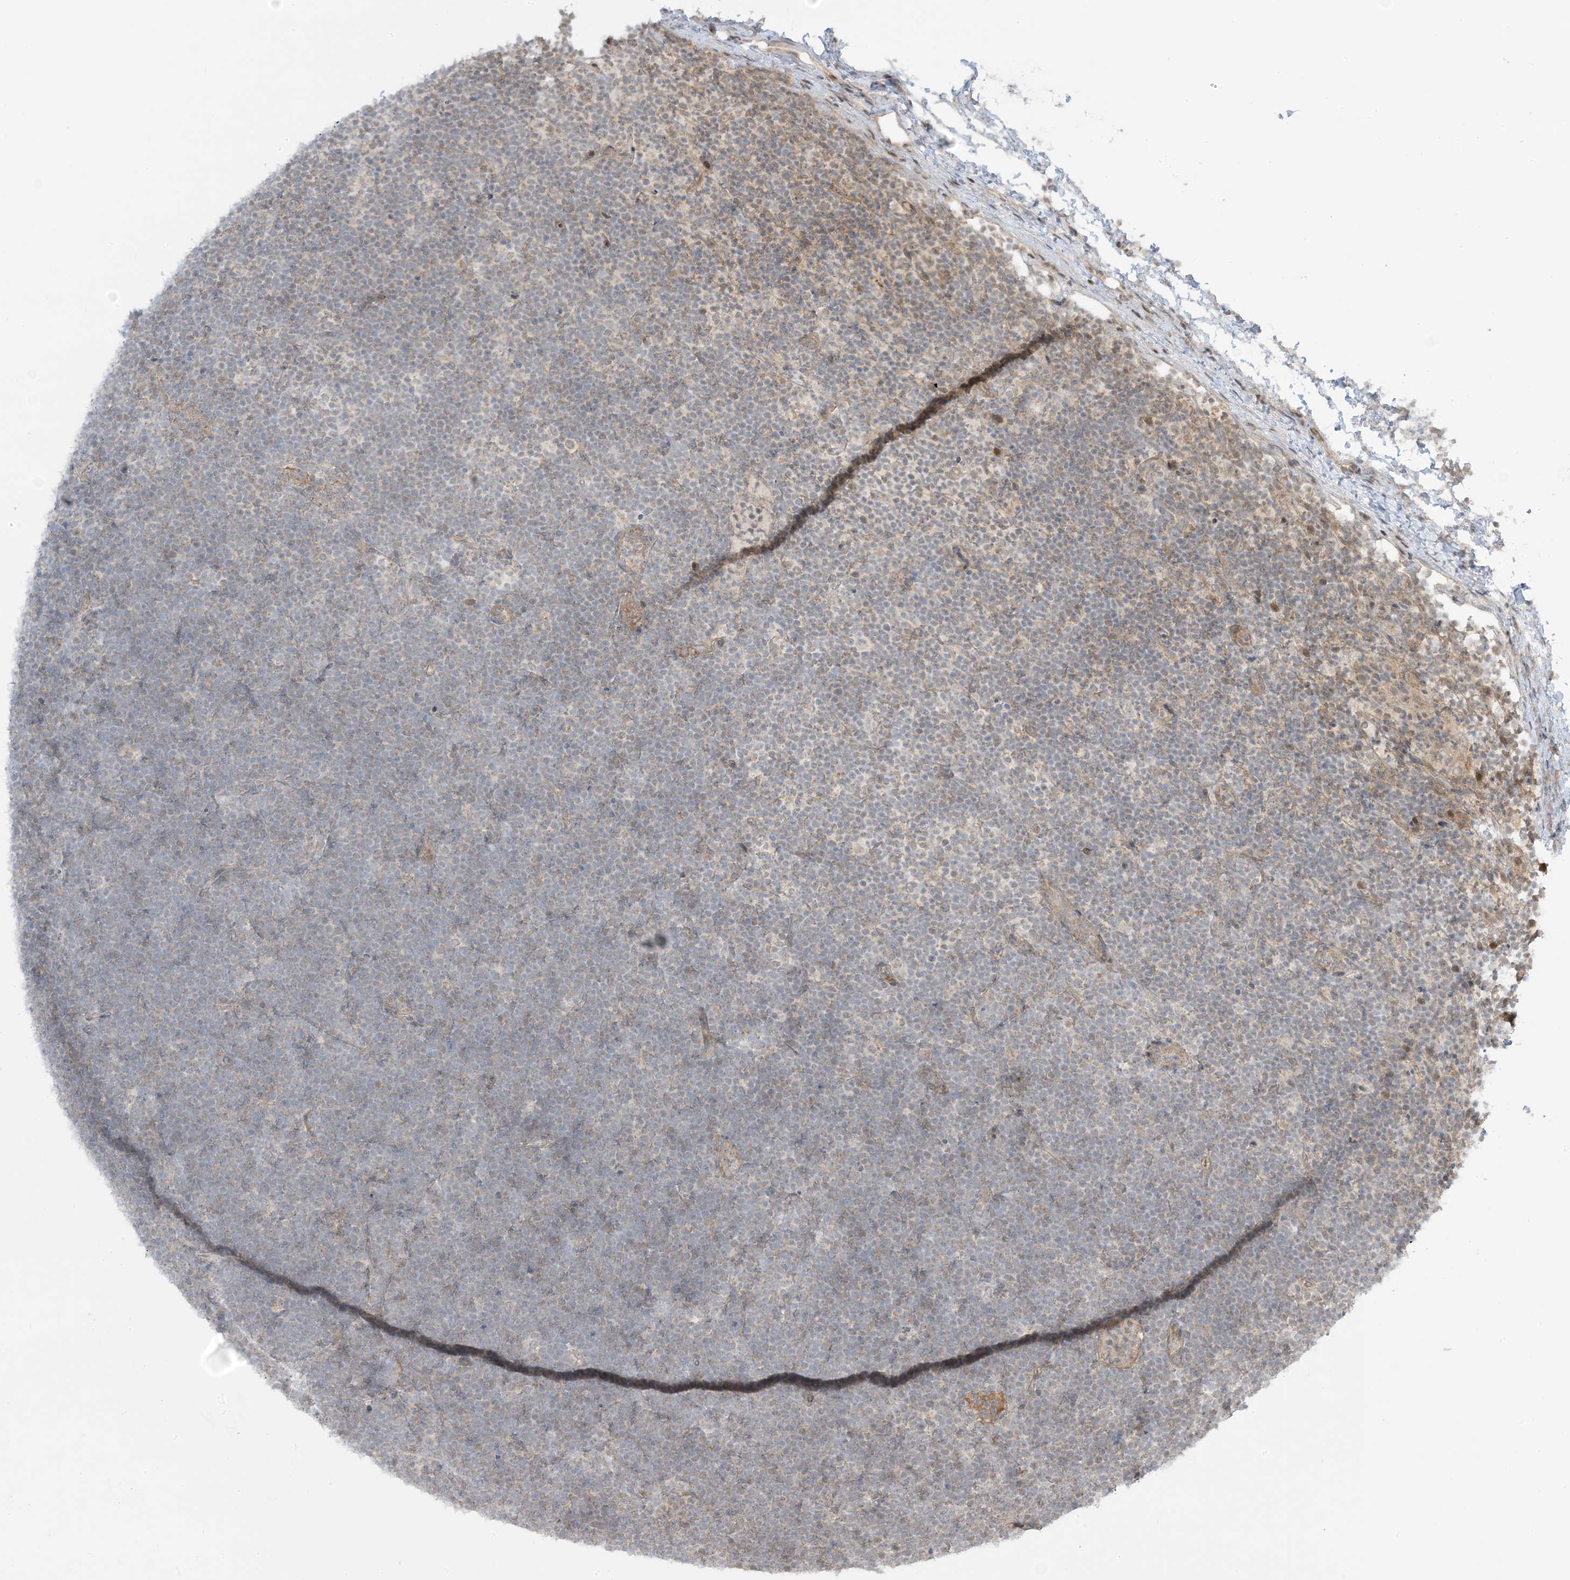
{"staining": {"intensity": "negative", "quantity": "none", "location": "none"}, "tissue": "lymphoma", "cell_type": "Tumor cells", "image_type": "cancer", "snomed": [{"axis": "morphology", "description": "Malignant lymphoma, non-Hodgkin's type, High grade"}, {"axis": "topography", "description": "Lymph node"}], "caption": "An image of human high-grade malignant lymphoma, non-Hodgkin's type is negative for staining in tumor cells.", "gene": "PHLDB2", "patient": {"sex": "male", "age": 13}}